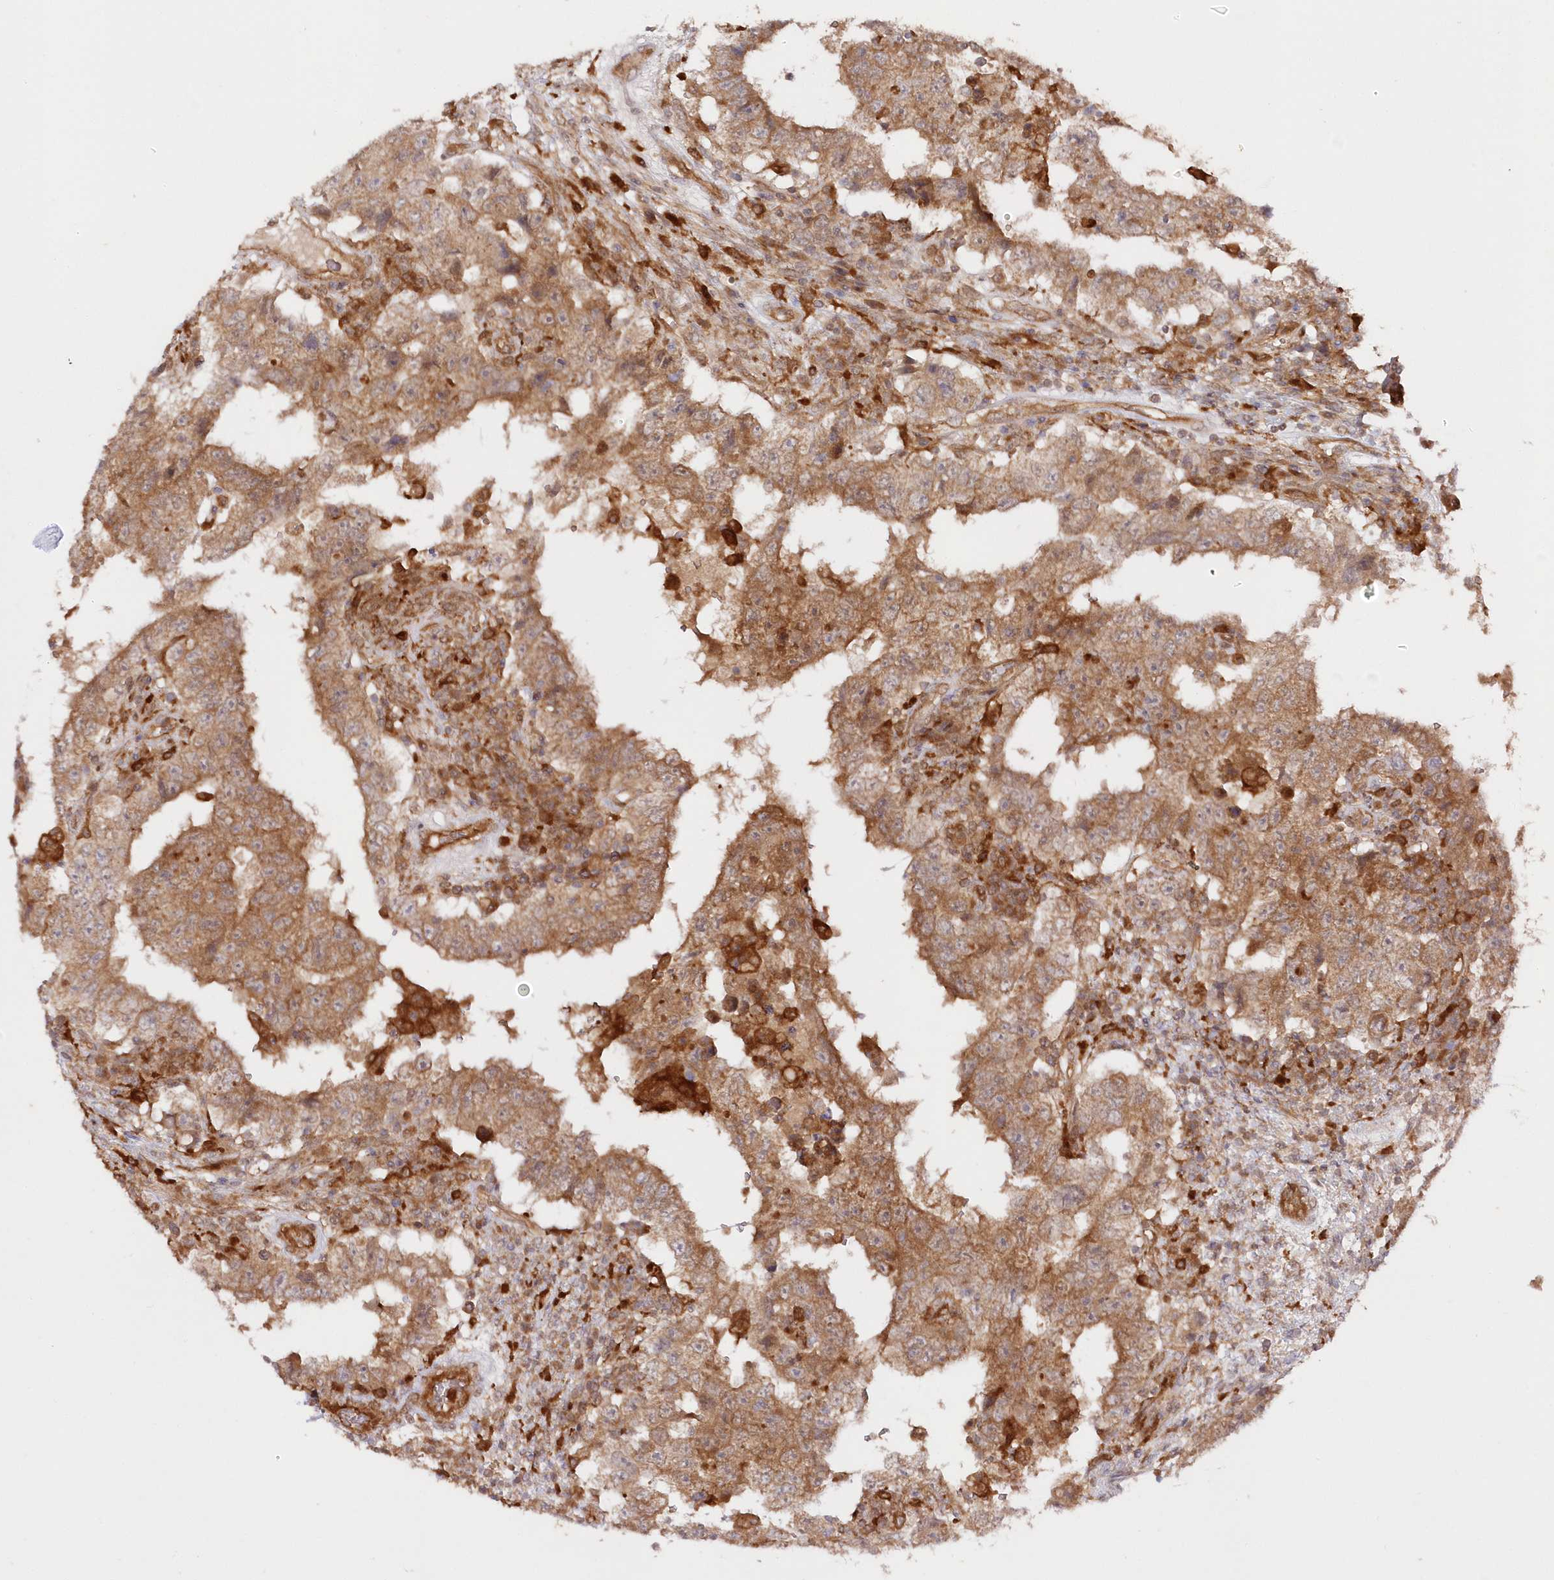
{"staining": {"intensity": "moderate", "quantity": ">75%", "location": "cytoplasmic/membranous"}, "tissue": "testis cancer", "cell_type": "Tumor cells", "image_type": "cancer", "snomed": [{"axis": "morphology", "description": "Carcinoma, Embryonal, NOS"}, {"axis": "topography", "description": "Testis"}], "caption": "About >75% of tumor cells in human testis embryonal carcinoma display moderate cytoplasmic/membranous protein staining as visualized by brown immunohistochemical staining.", "gene": "GBE1", "patient": {"sex": "male", "age": 26}}